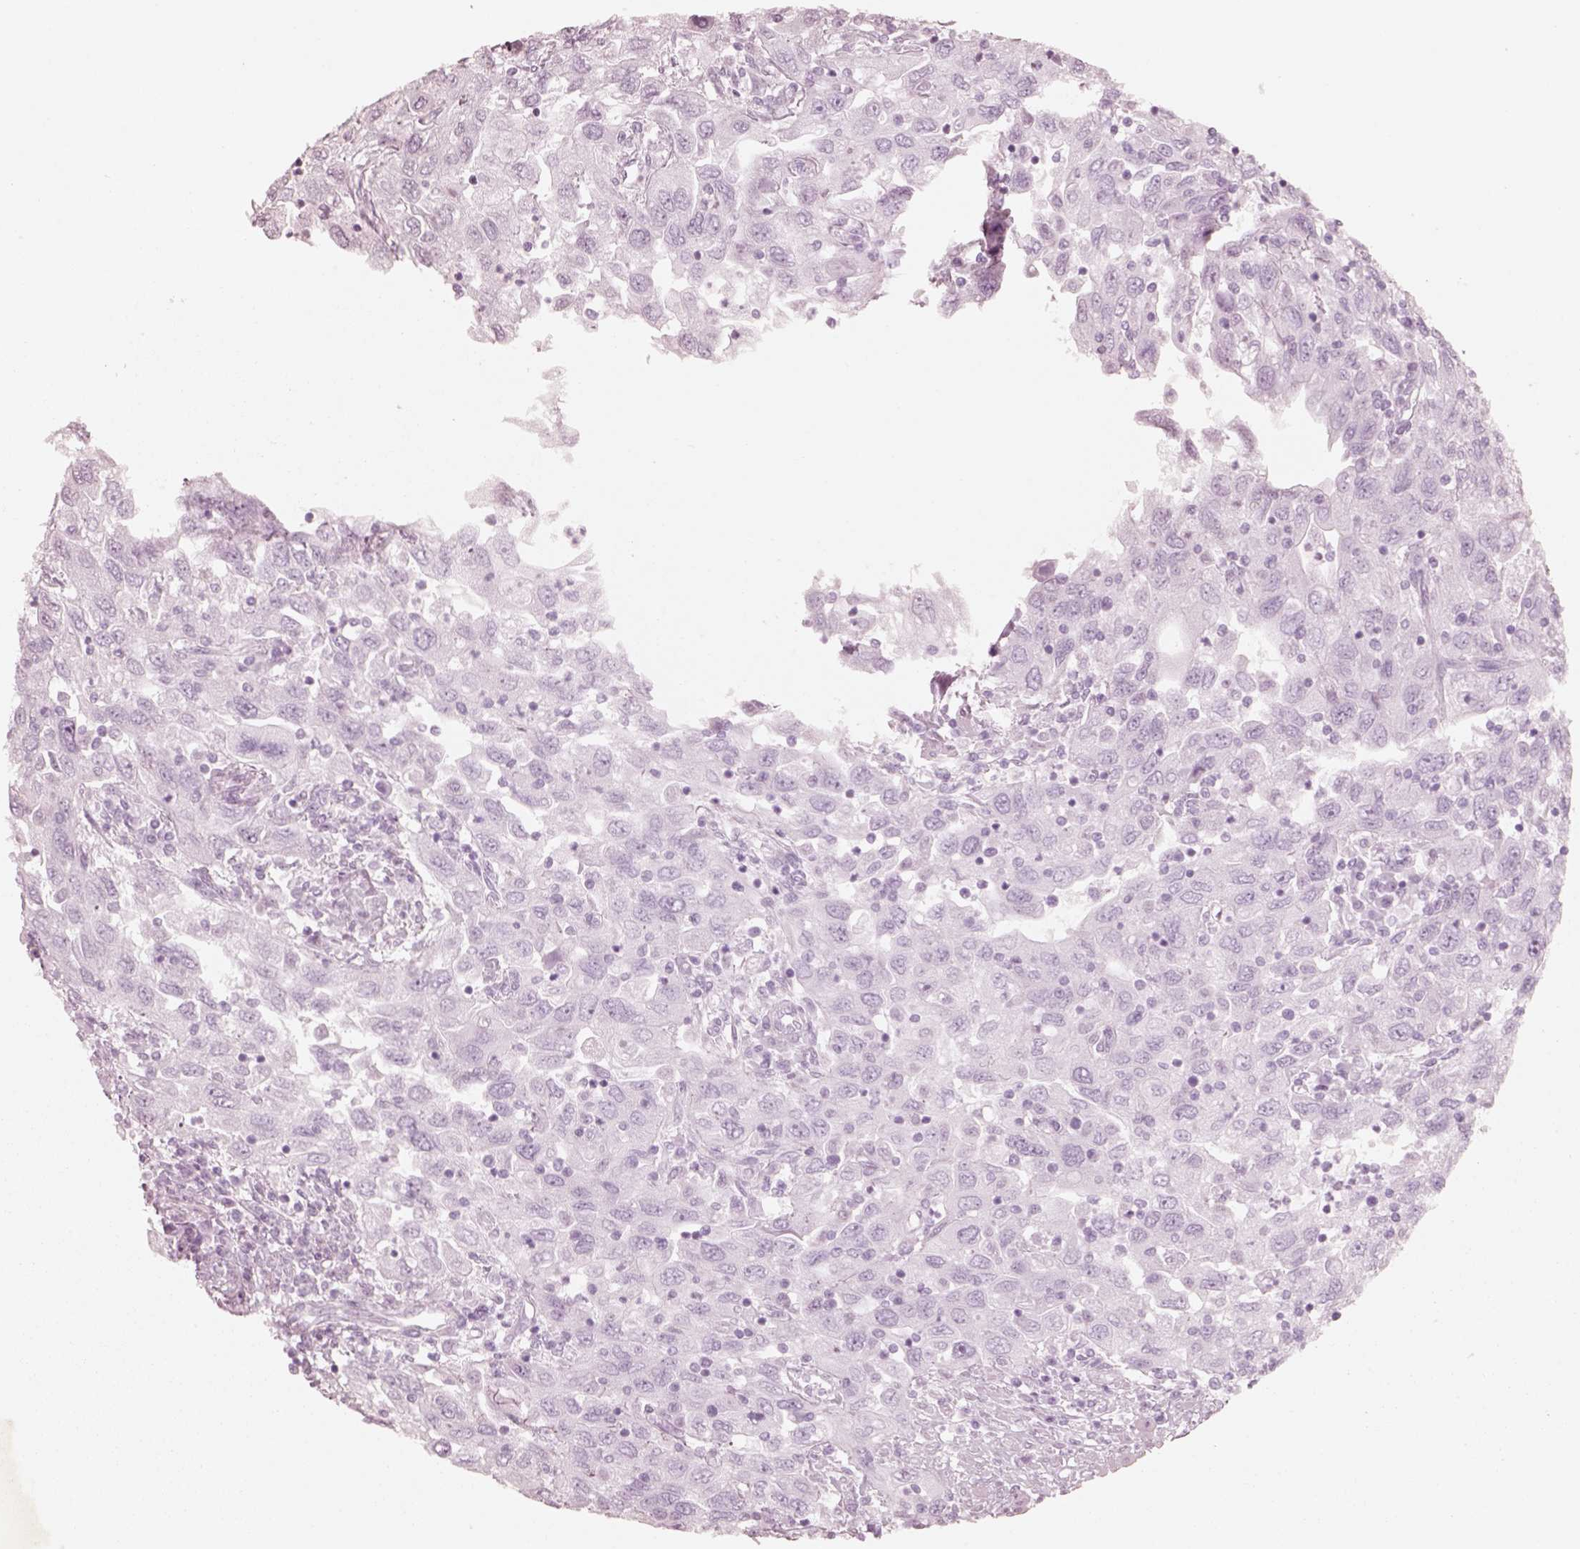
{"staining": {"intensity": "negative", "quantity": "none", "location": "none"}, "tissue": "urothelial cancer", "cell_type": "Tumor cells", "image_type": "cancer", "snomed": [{"axis": "morphology", "description": "Urothelial carcinoma, High grade"}, {"axis": "topography", "description": "Urinary bladder"}], "caption": "Histopathology image shows no protein positivity in tumor cells of urothelial cancer tissue. (Stains: DAB immunohistochemistry (IHC) with hematoxylin counter stain, Microscopy: brightfield microscopy at high magnification).", "gene": "CNOT2", "patient": {"sex": "male", "age": 76}}